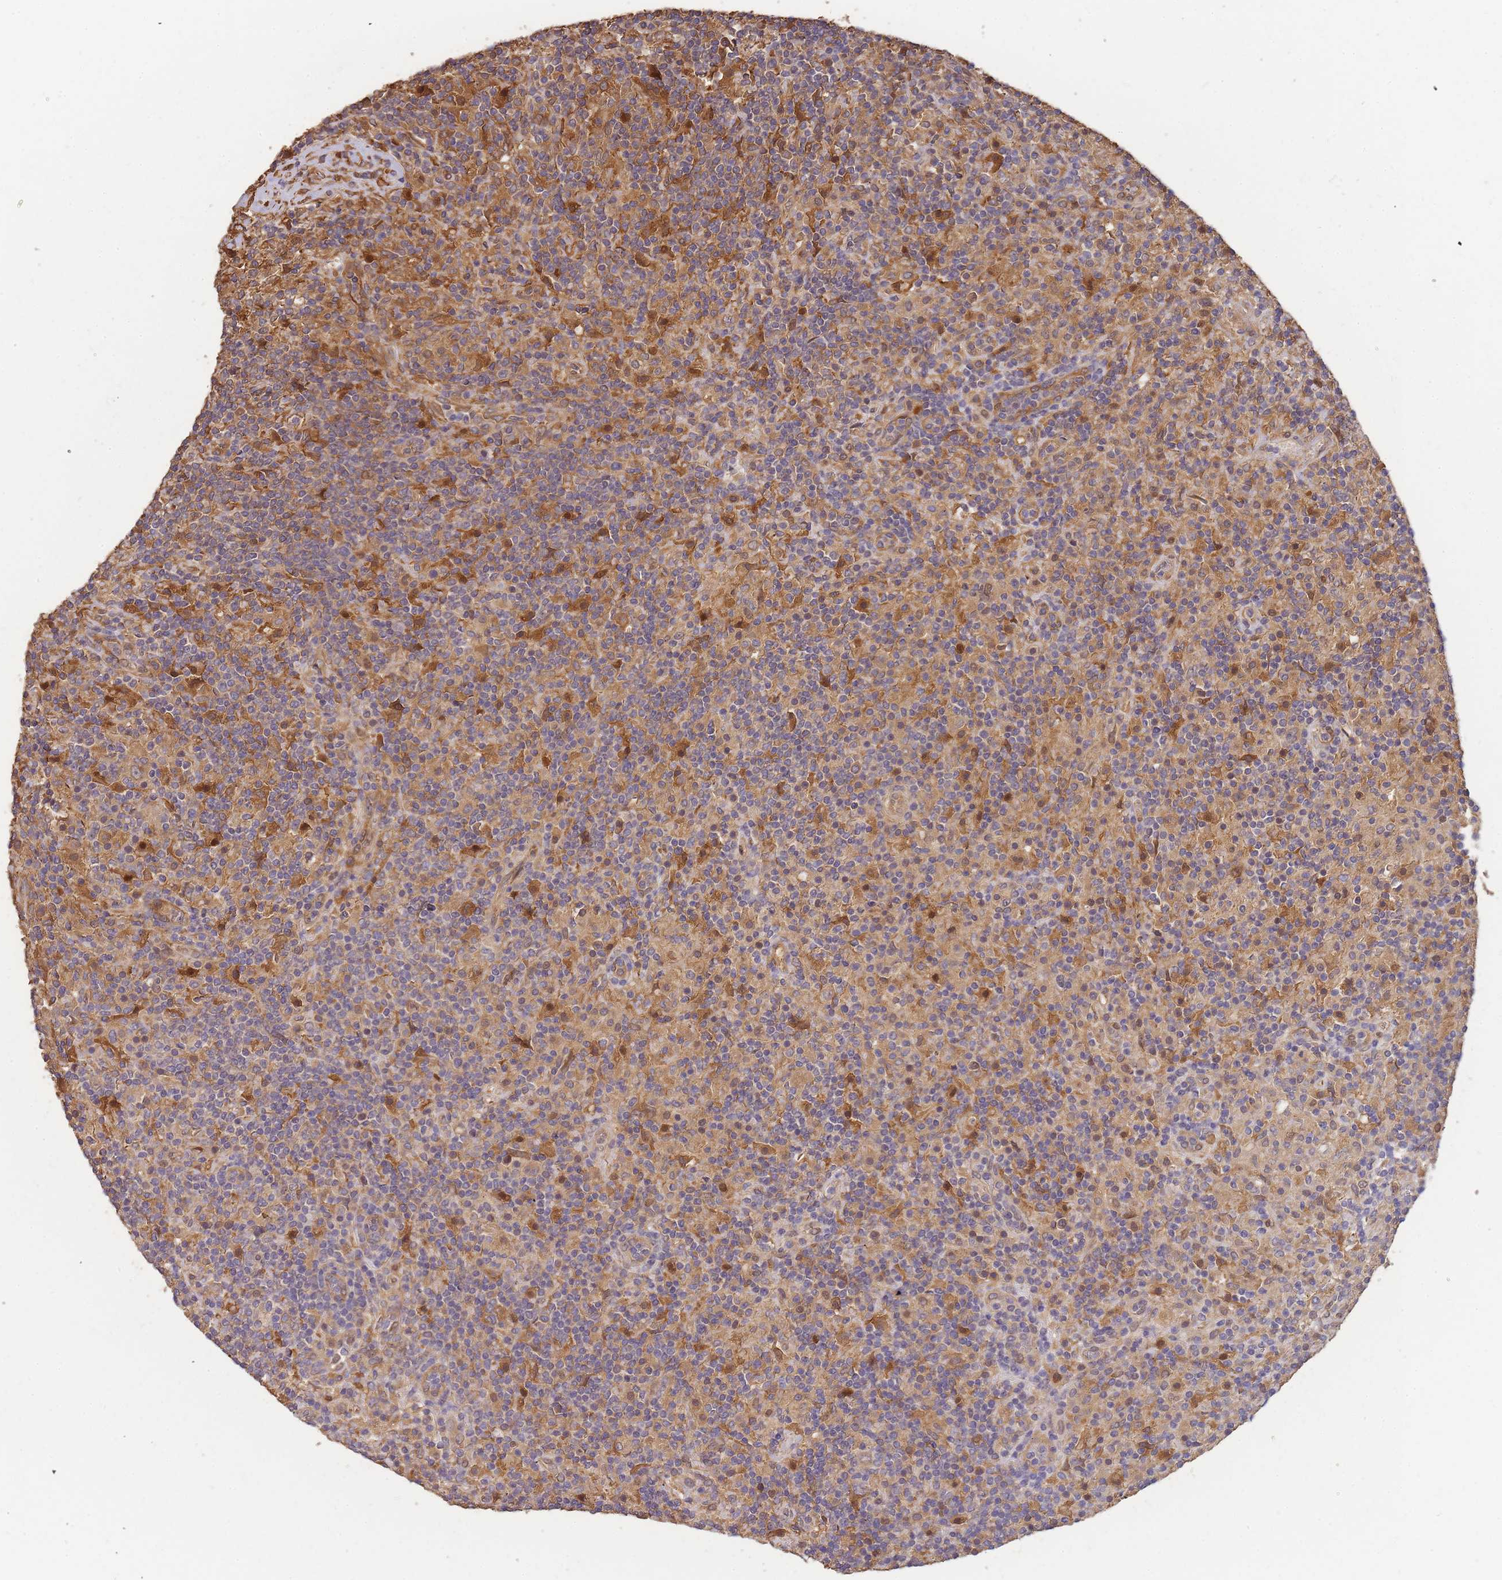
{"staining": {"intensity": "moderate", "quantity": ">75%", "location": "cytoplasmic/membranous"}, "tissue": "lymphoma", "cell_type": "Tumor cells", "image_type": "cancer", "snomed": [{"axis": "morphology", "description": "Hodgkin's disease, NOS"}, {"axis": "topography", "description": "Lymph node"}], "caption": "The photomicrograph reveals a brown stain indicating the presence of a protein in the cytoplasmic/membranous of tumor cells in Hodgkin's disease.", "gene": "CDKN2AIPNL", "patient": {"sex": "male", "age": 70}}